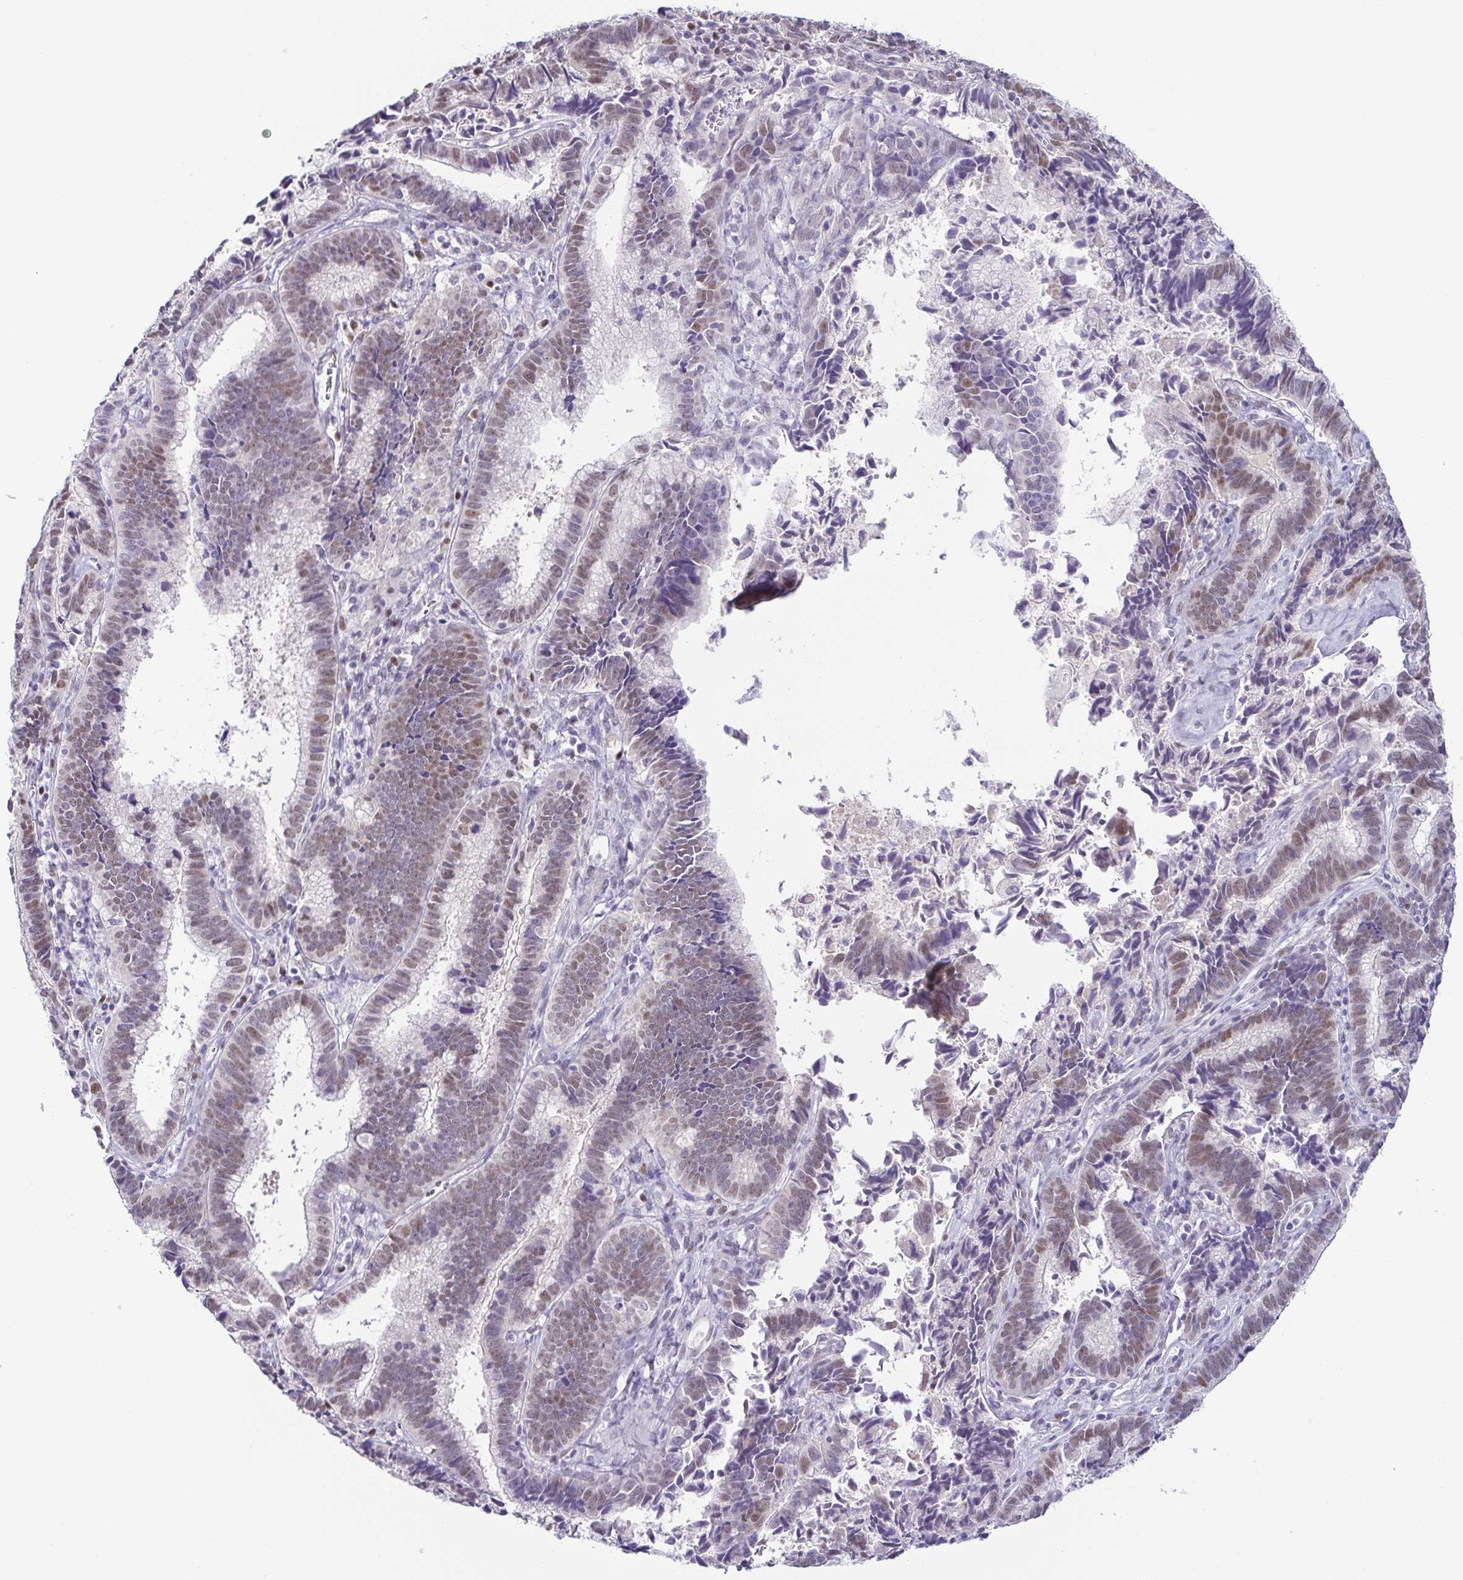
{"staining": {"intensity": "moderate", "quantity": "25%-75%", "location": "nuclear"}, "tissue": "cervical cancer", "cell_type": "Tumor cells", "image_type": "cancer", "snomed": [{"axis": "morphology", "description": "Adenocarcinoma, NOS"}, {"axis": "topography", "description": "Cervix"}], "caption": "This image exhibits immunohistochemistry (IHC) staining of cervical adenocarcinoma, with medium moderate nuclear staining in approximately 25%-75% of tumor cells.", "gene": "TCF3", "patient": {"sex": "female", "age": 61}}